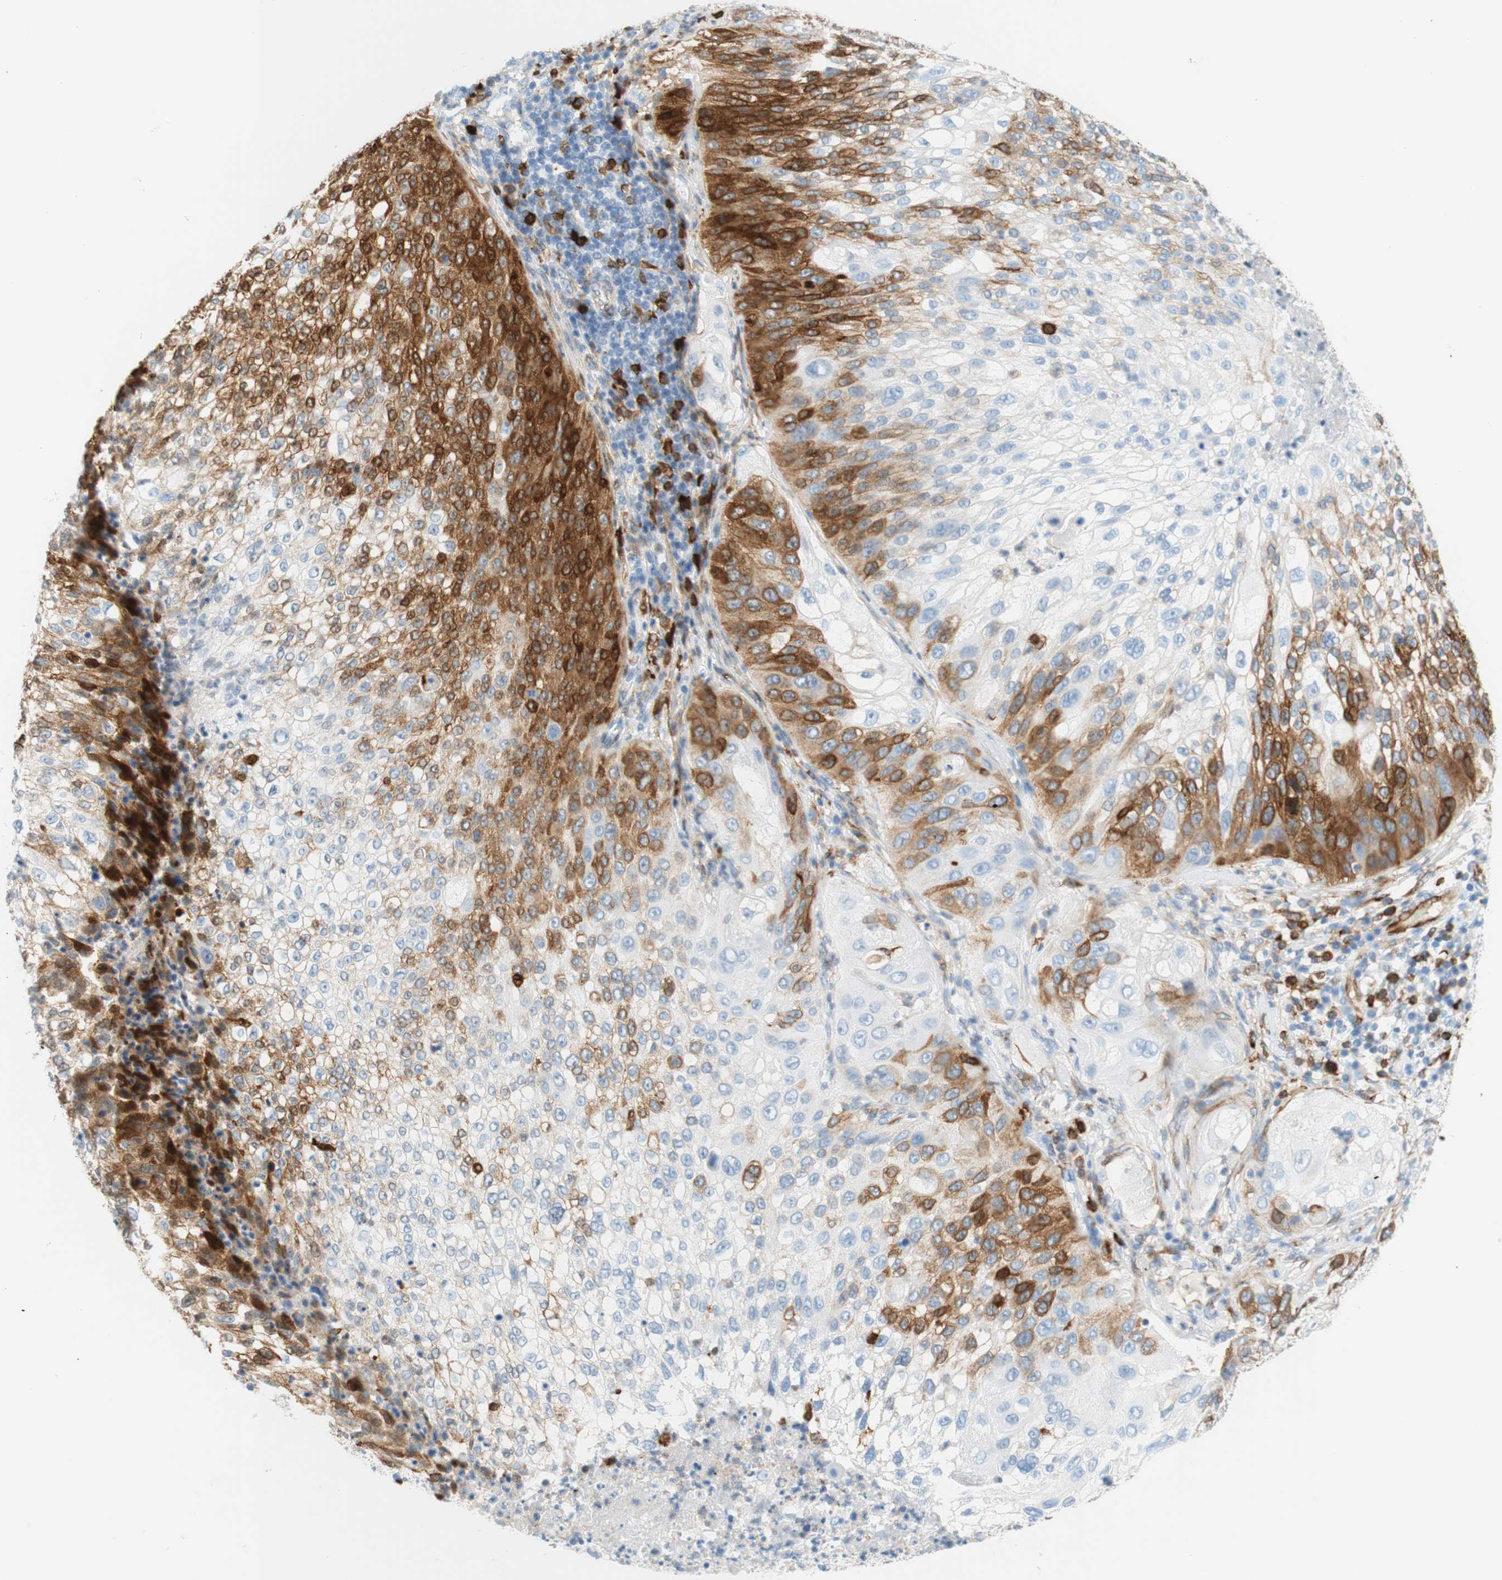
{"staining": {"intensity": "strong", "quantity": "<25%", "location": "cytoplasmic/membranous"}, "tissue": "lung cancer", "cell_type": "Tumor cells", "image_type": "cancer", "snomed": [{"axis": "morphology", "description": "Inflammation, NOS"}, {"axis": "morphology", "description": "Squamous cell carcinoma, NOS"}, {"axis": "topography", "description": "Lymph node"}, {"axis": "topography", "description": "Soft tissue"}, {"axis": "topography", "description": "Lung"}], "caption": "The histopathology image demonstrates staining of lung cancer, revealing strong cytoplasmic/membranous protein staining (brown color) within tumor cells. (DAB (3,3'-diaminobenzidine) IHC with brightfield microscopy, high magnification).", "gene": "STMN1", "patient": {"sex": "male", "age": 66}}